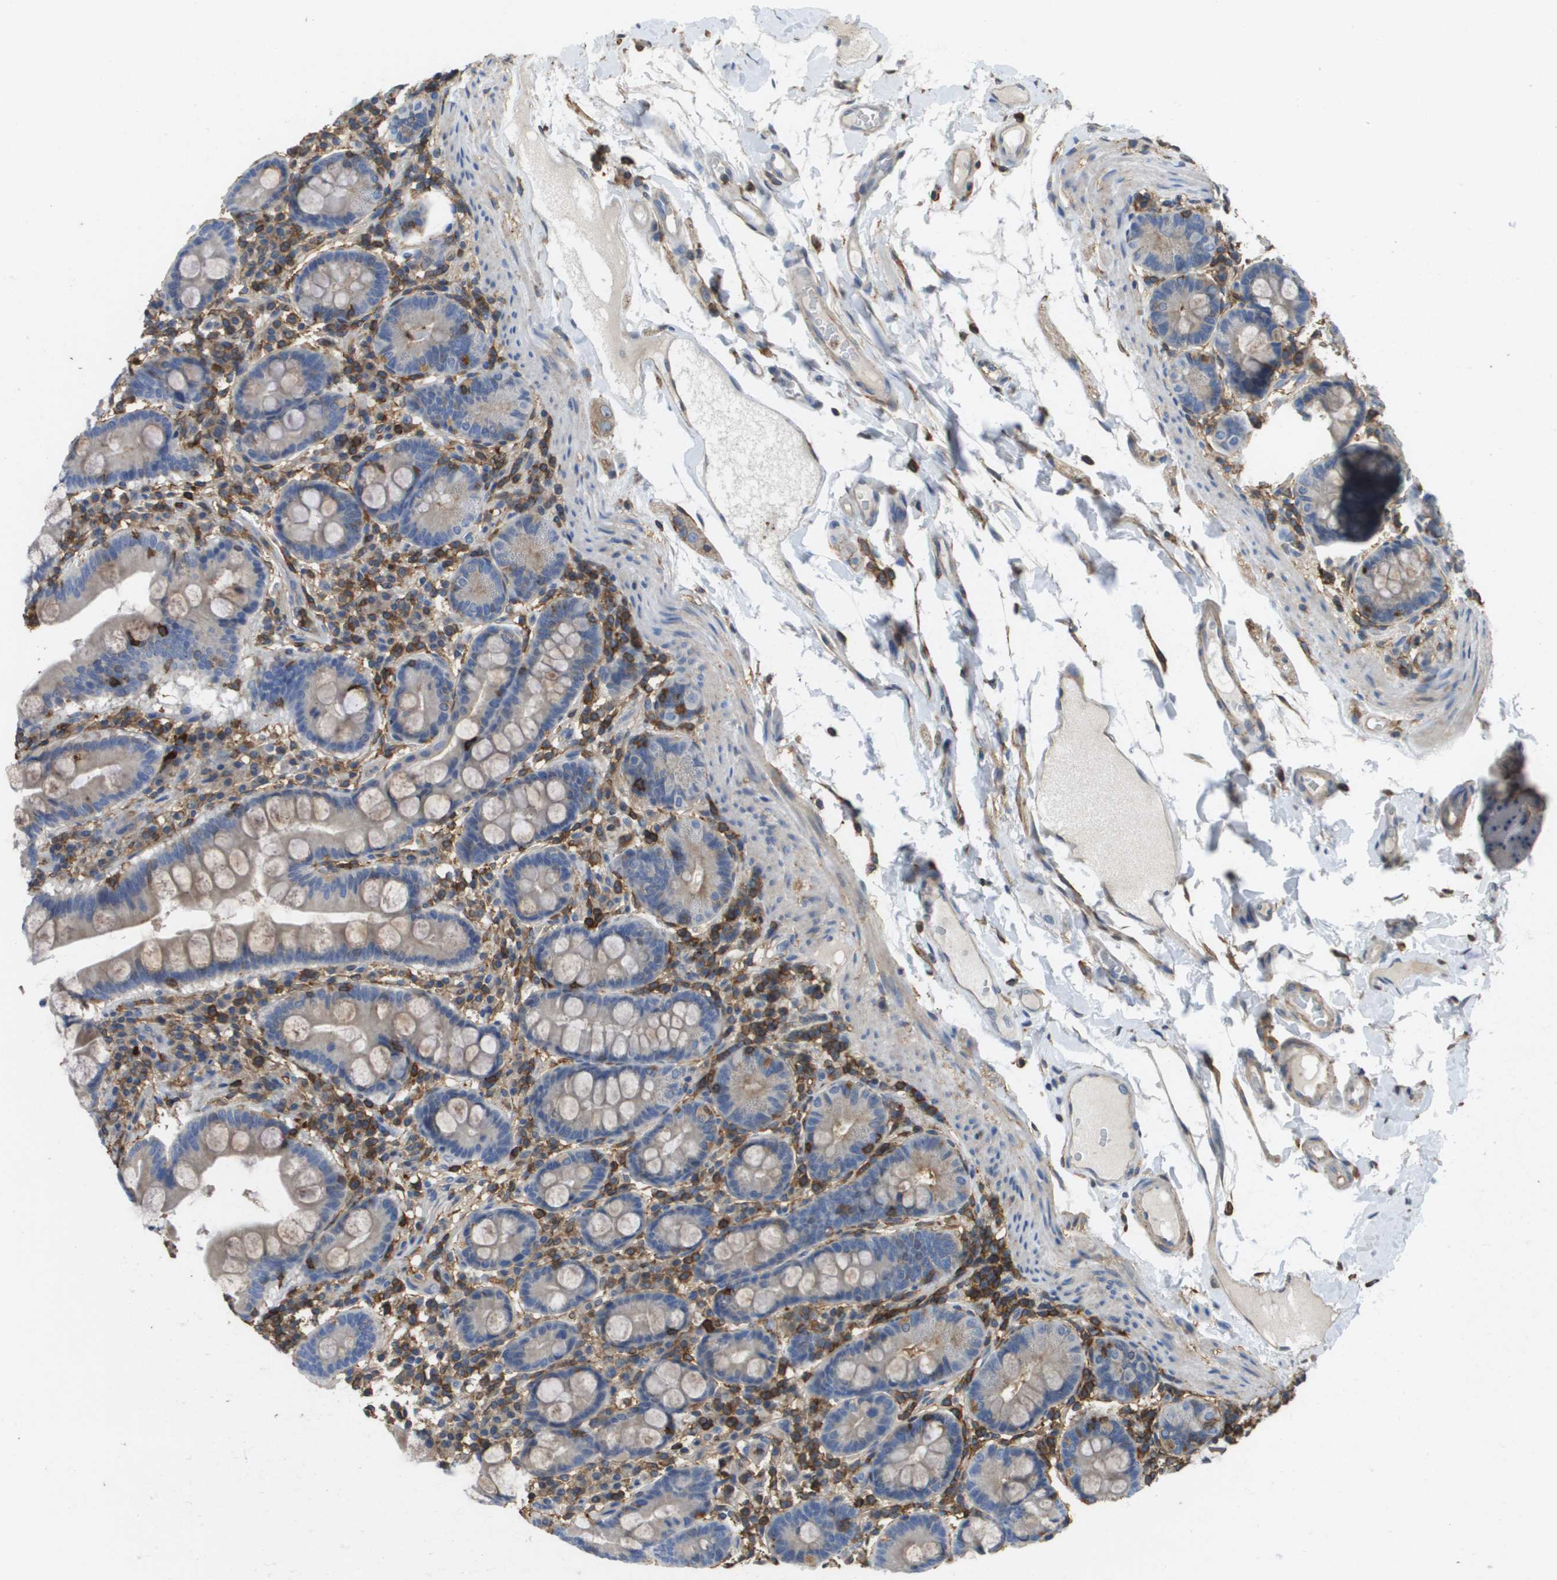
{"staining": {"intensity": "weak", "quantity": "<25%", "location": "cytoplasmic/membranous"}, "tissue": "duodenum", "cell_type": "Glandular cells", "image_type": "normal", "snomed": [{"axis": "morphology", "description": "Normal tissue, NOS"}, {"axis": "topography", "description": "Duodenum"}], "caption": "Immunohistochemical staining of unremarkable duodenum displays no significant positivity in glandular cells. (DAB immunohistochemistry with hematoxylin counter stain).", "gene": "PASK", "patient": {"sex": "male", "age": 50}}